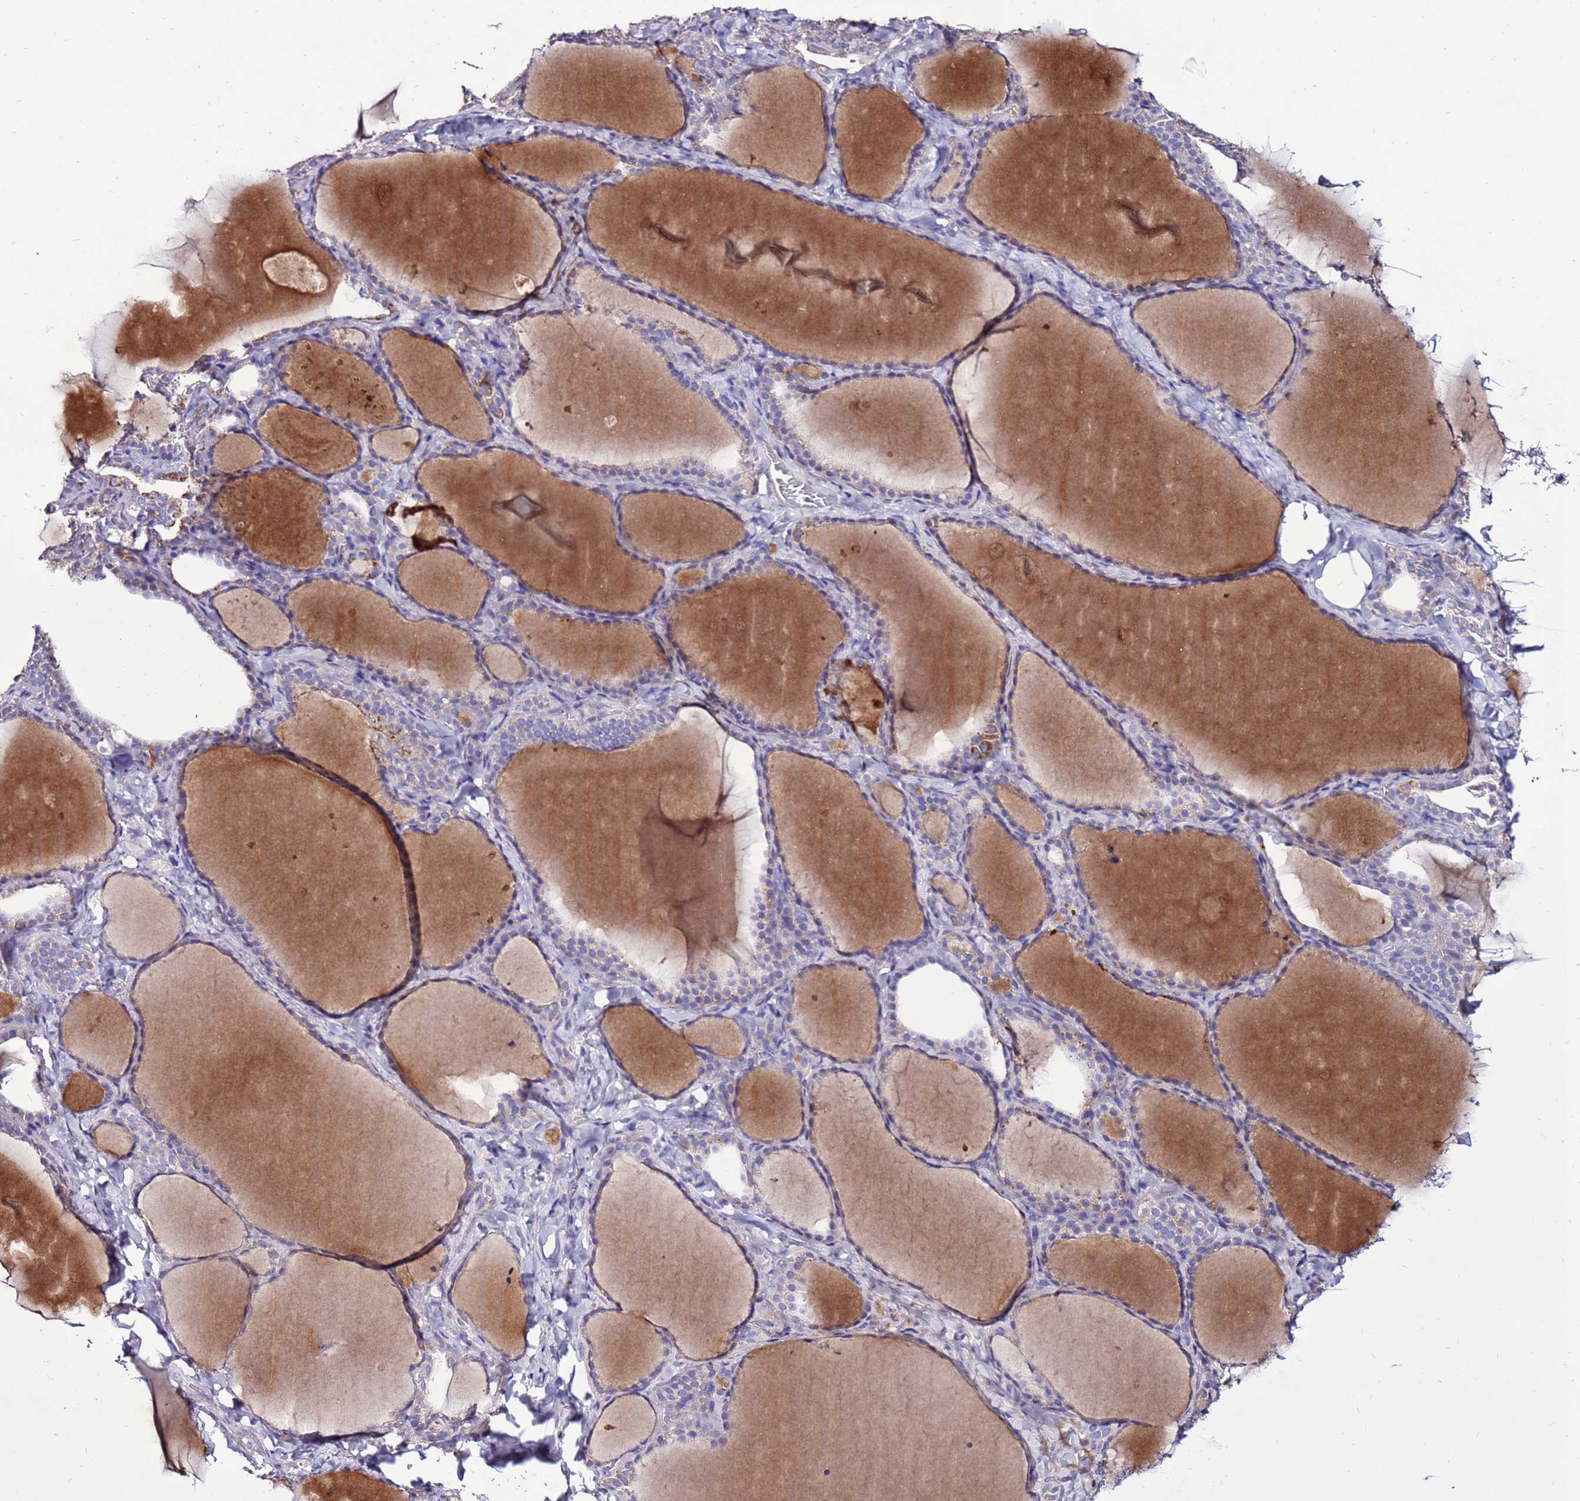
{"staining": {"intensity": "moderate", "quantity": "25%-75%", "location": "cytoplasmic/membranous"}, "tissue": "thyroid gland", "cell_type": "Glandular cells", "image_type": "normal", "snomed": [{"axis": "morphology", "description": "Normal tissue, NOS"}, {"axis": "topography", "description": "Thyroid gland"}], "caption": "Immunohistochemical staining of benign human thyroid gland reveals 25%-75% levels of moderate cytoplasmic/membranous protein staining in approximately 25%-75% of glandular cells. Nuclei are stained in blue.", "gene": "TMEM106C", "patient": {"sex": "female", "age": 22}}